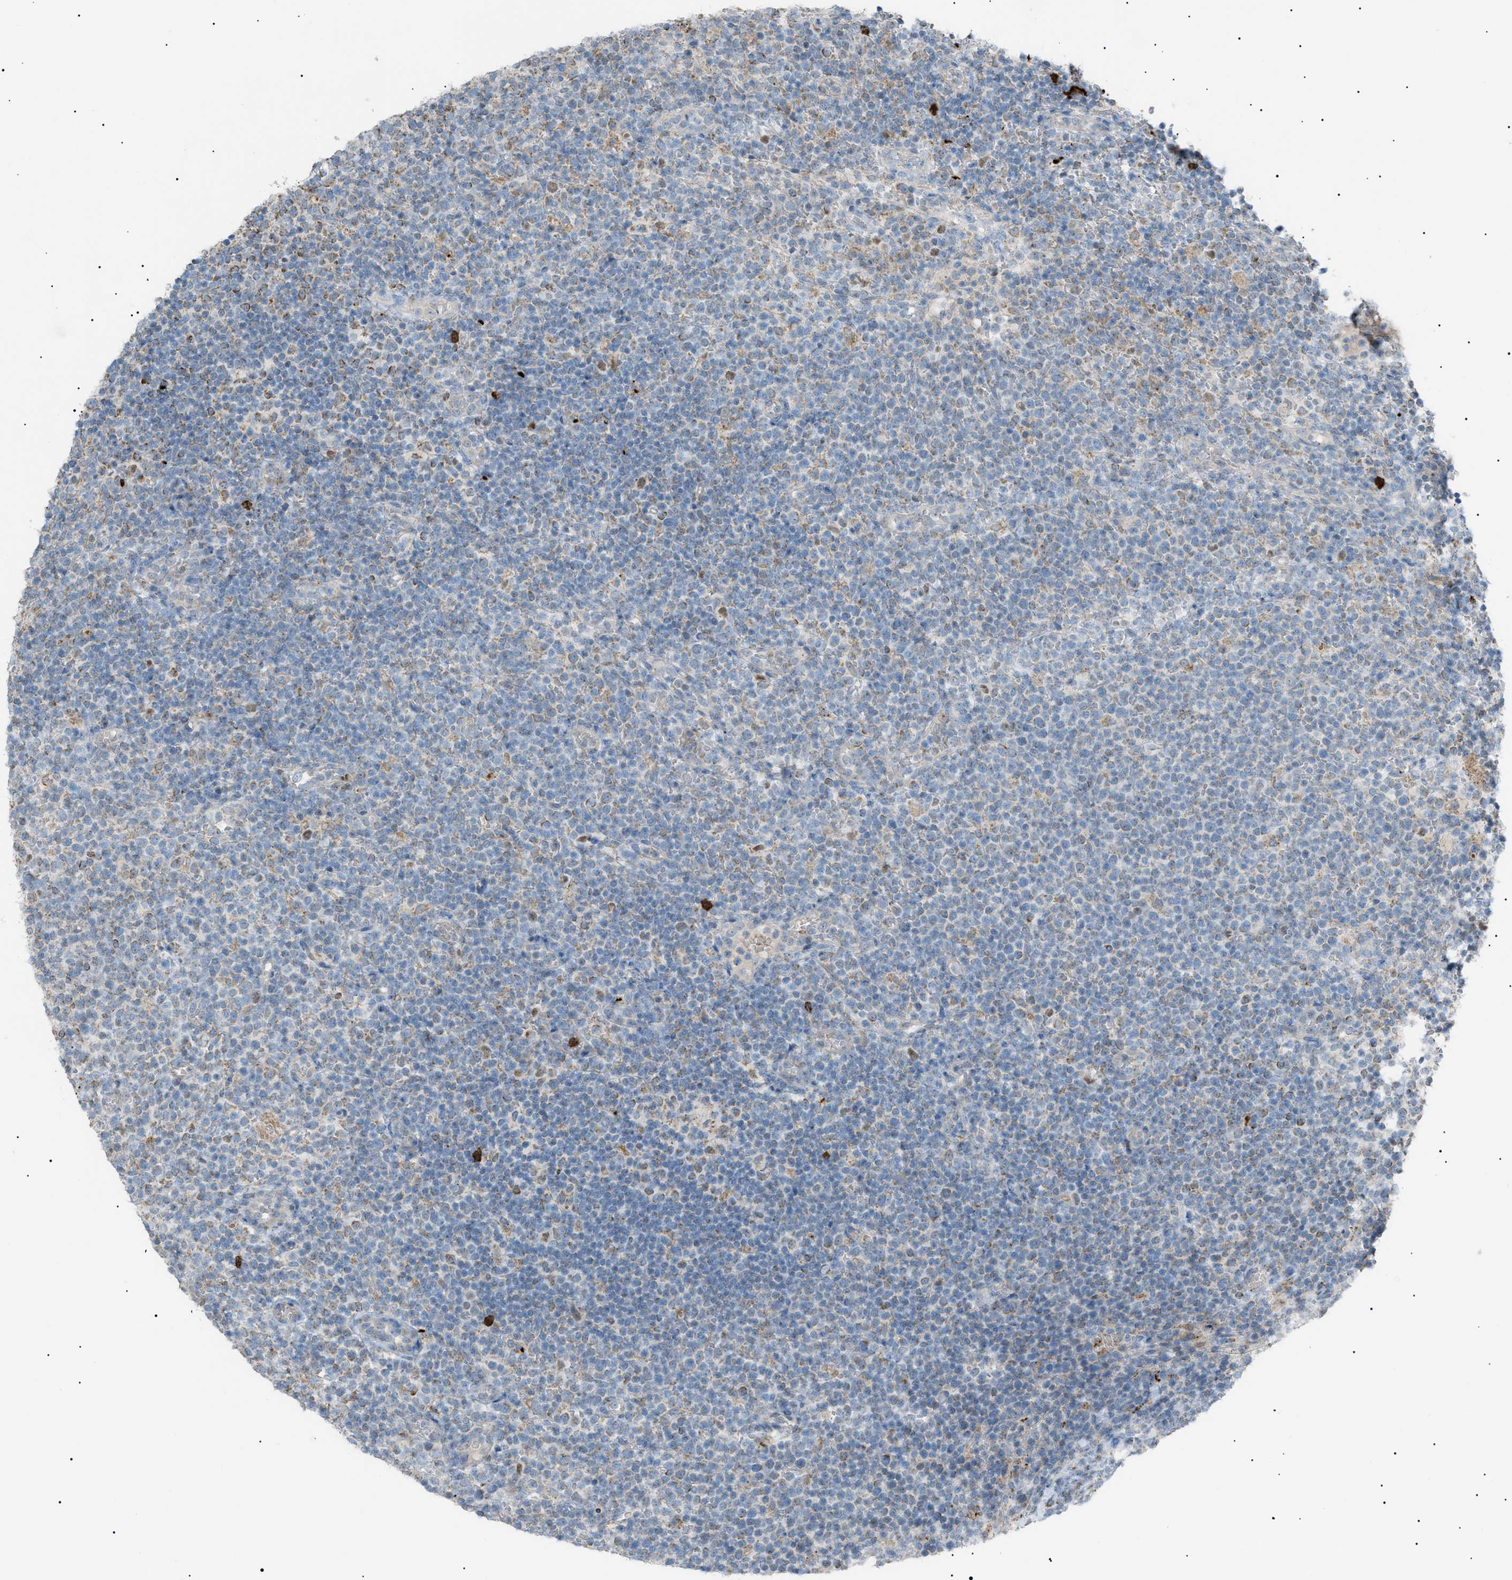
{"staining": {"intensity": "weak", "quantity": "25%-75%", "location": "cytoplasmic/membranous"}, "tissue": "lymphoma", "cell_type": "Tumor cells", "image_type": "cancer", "snomed": [{"axis": "morphology", "description": "Malignant lymphoma, non-Hodgkin's type, High grade"}, {"axis": "topography", "description": "Lymph node"}], "caption": "Immunohistochemistry (IHC) micrograph of high-grade malignant lymphoma, non-Hodgkin's type stained for a protein (brown), which exhibits low levels of weak cytoplasmic/membranous positivity in approximately 25%-75% of tumor cells.", "gene": "ZNF516", "patient": {"sex": "male", "age": 61}}